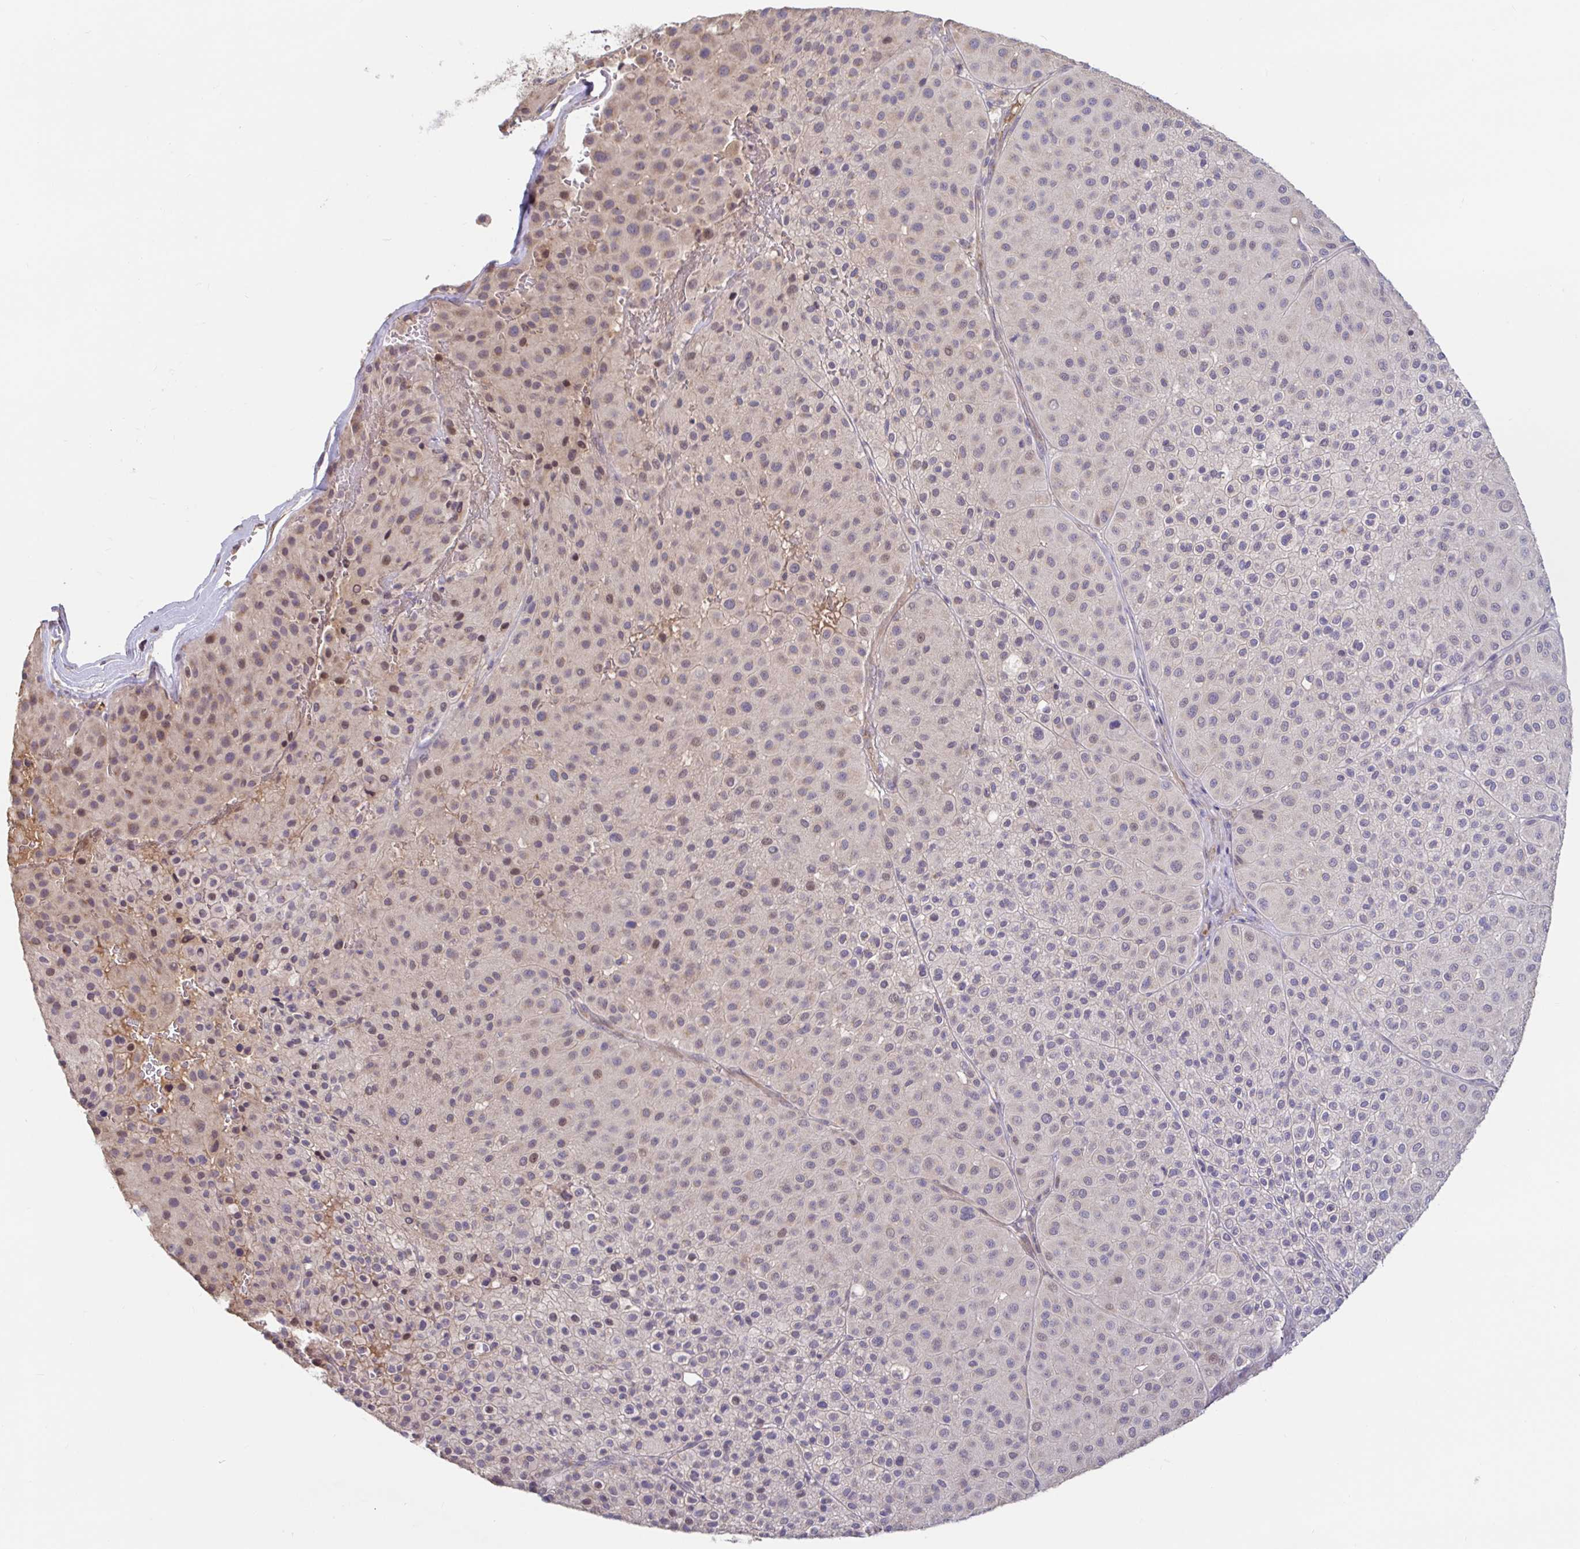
{"staining": {"intensity": "negative", "quantity": "none", "location": "none"}, "tissue": "melanoma", "cell_type": "Tumor cells", "image_type": "cancer", "snomed": [{"axis": "morphology", "description": "Malignant melanoma, Metastatic site"}, {"axis": "topography", "description": "Smooth muscle"}], "caption": "Malignant melanoma (metastatic site) was stained to show a protein in brown. There is no significant positivity in tumor cells. (IHC, brightfield microscopy, high magnification).", "gene": "LARP1", "patient": {"sex": "male", "age": 41}}